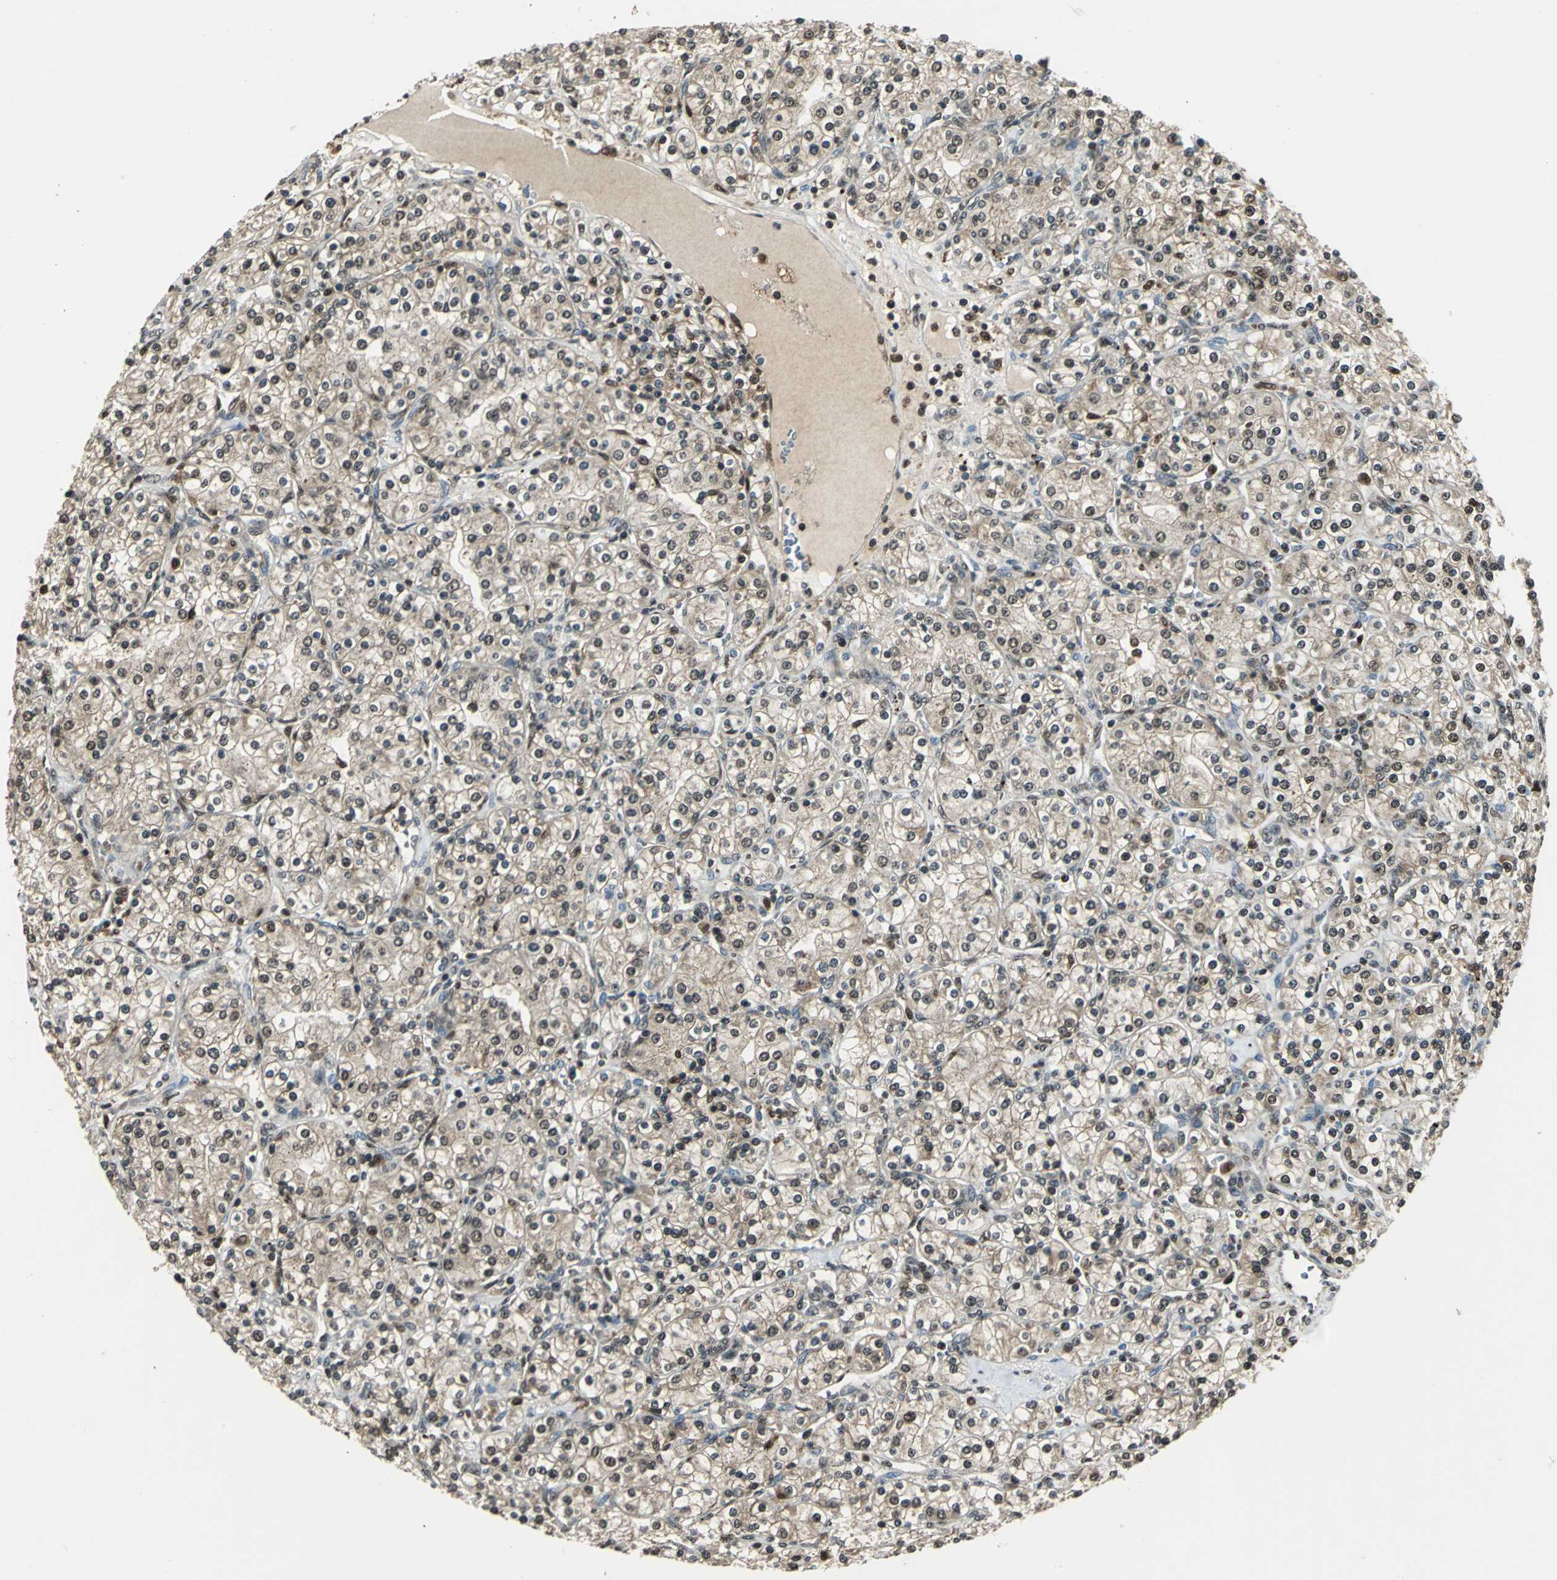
{"staining": {"intensity": "weak", "quantity": "25%-75%", "location": "cytoplasmic/membranous,nuclear"}, "tissue": "renal cancer", "cell_type": "Tumor cells", "image_type": "cancer", "snomed": [{"axis": "morphology", "description": "Adenocarcinoma, NOS"}, {"axis": "topography", "description": "Kidney"}], "caption": "Renal cancer (adenocarcinoma) was stained to show a protein in brown. There is low levels of weak cytoplasmic/membranous and nuclear expression in approximately 25%-75% of tumor cells.", "gene": "PPP1R13L", "patient": {"sex": "male", "age": 77}}